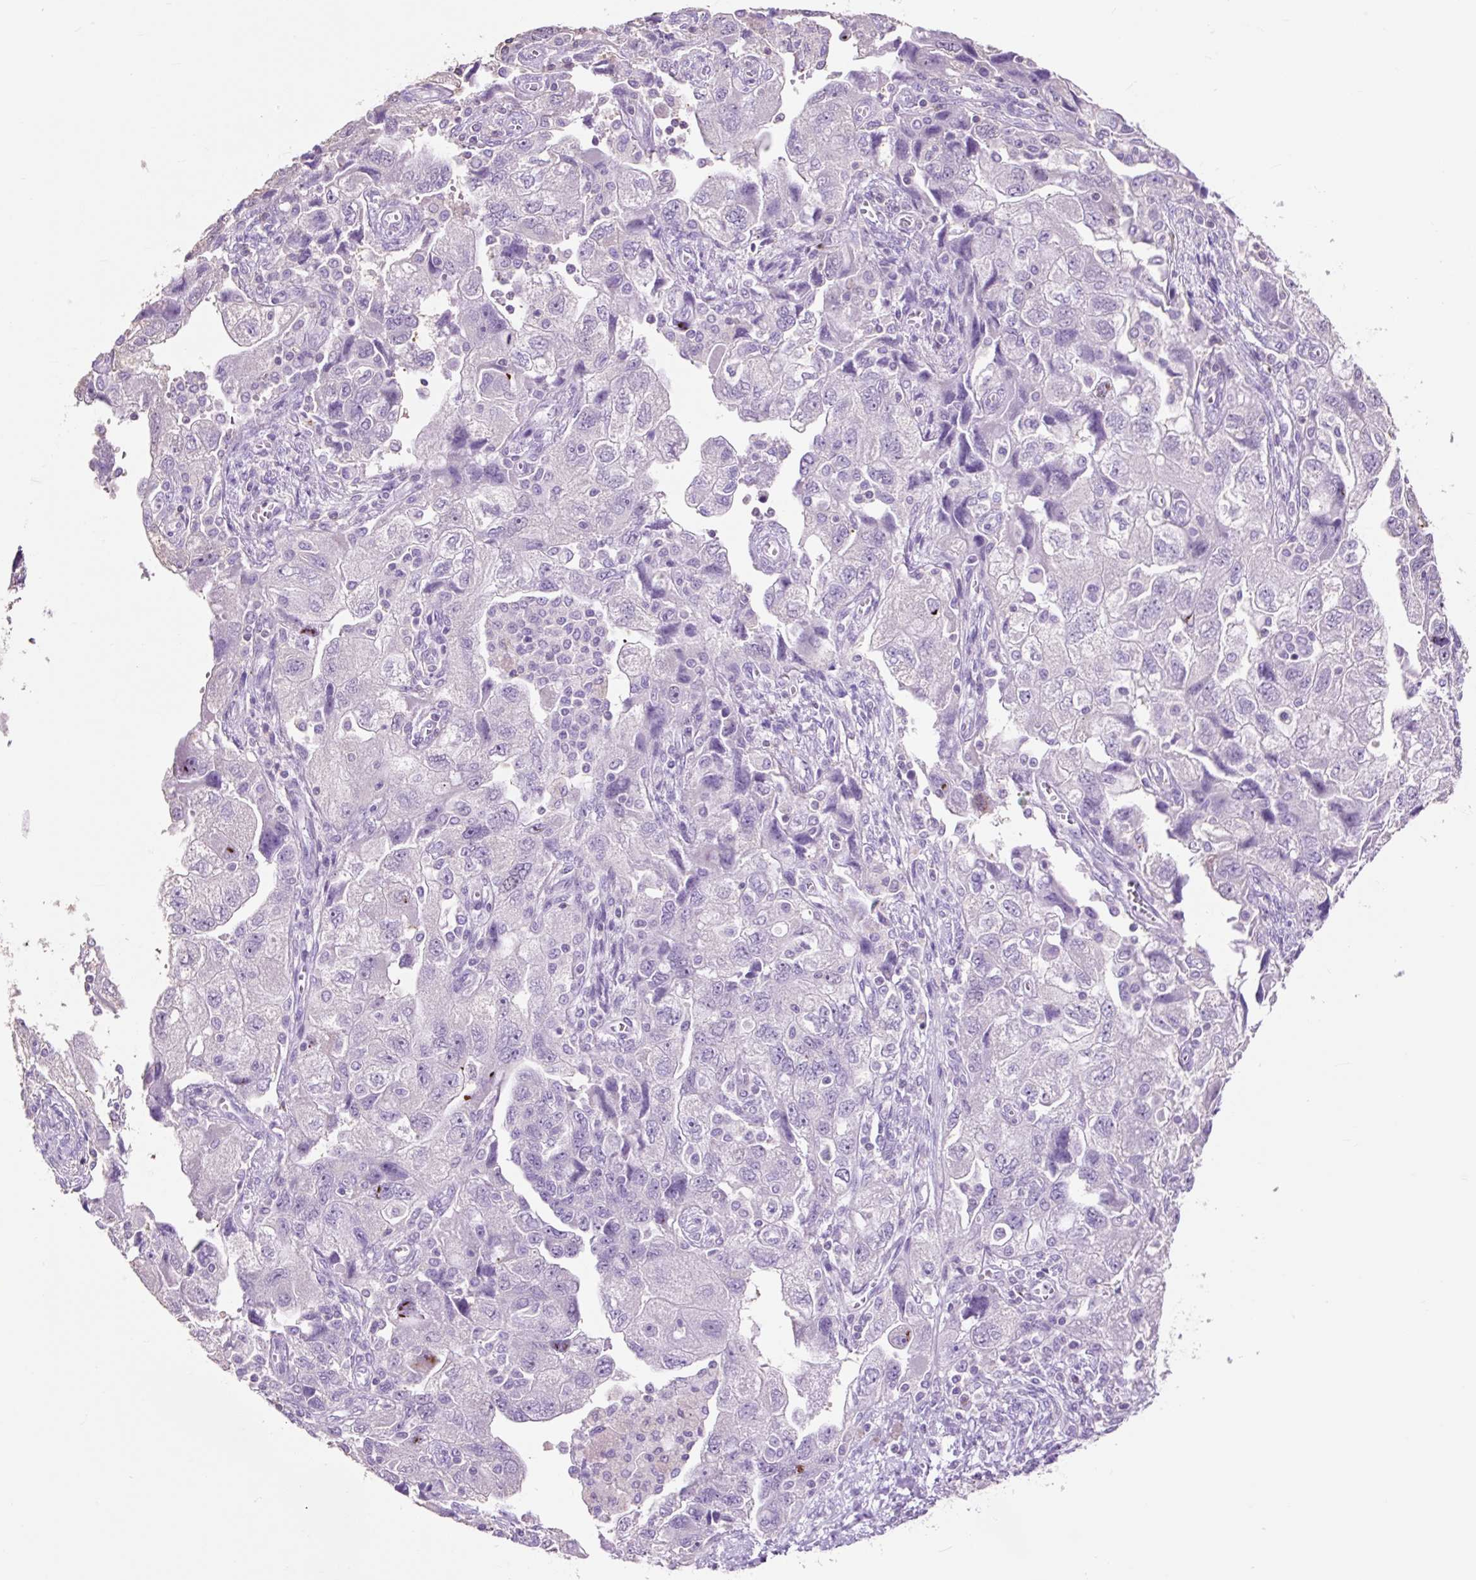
{"staining": {"intensity": "negative", "quantity": "none", "location": "none"}, "tissue": "ovarian cancer", "cell_type": "Tumor cells", "image_type": "cancer", "snomed": [{"axis": "morphology", "description": "Carcinoma, NOS"}, {"axis": "morphology", "description": "Cystadenocarcinoma, serous, NOS"}, {"axis": "topography", "description": "Ovary"}], "caption": "Image shows no protein positivity in tumor cells of ovarian cancer (carcinoma) tissue.", "gene": "OR10A7", "patient": {"sex": "female", "age": 69}}